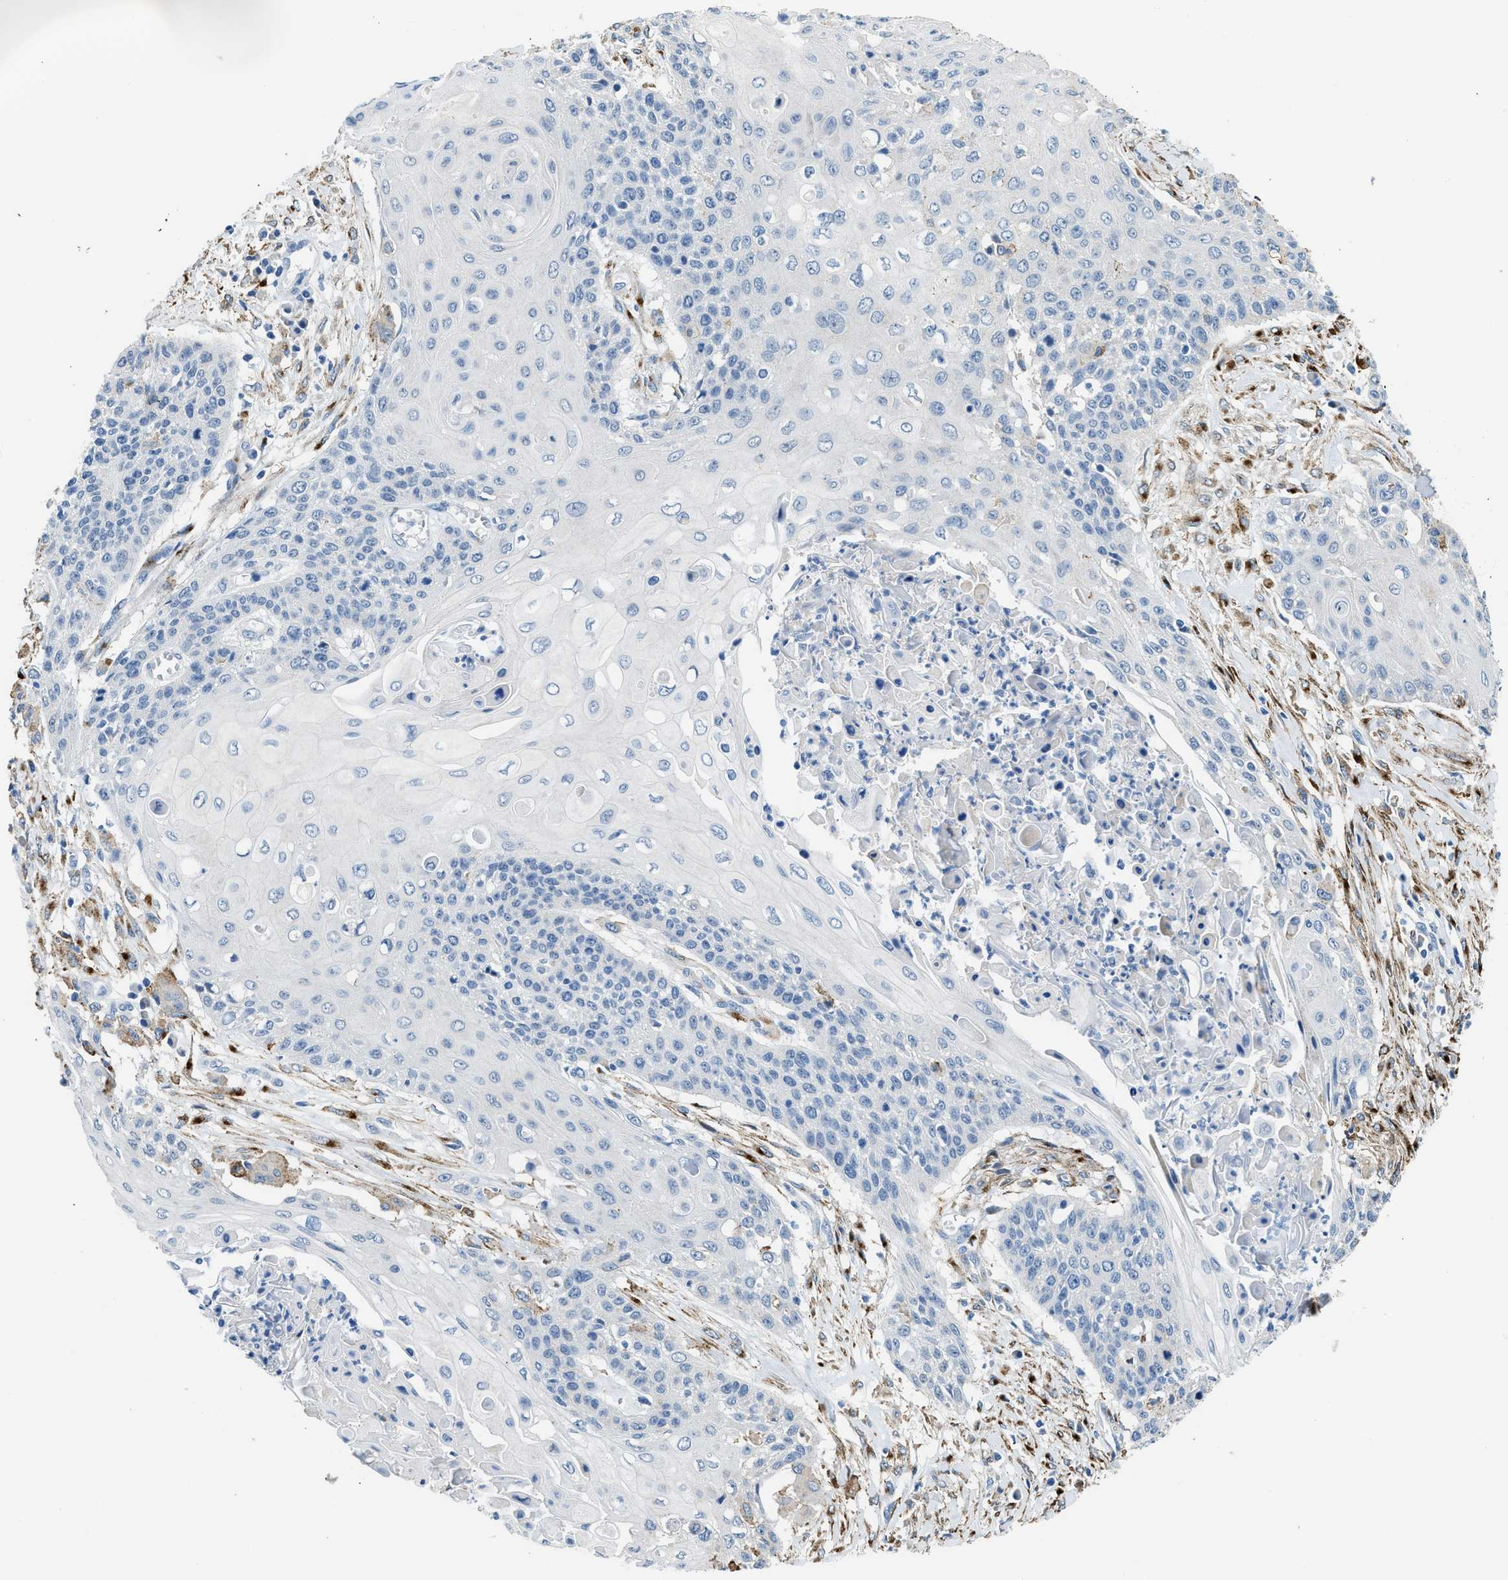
{"staining": {"intensity": "negative", "quantity": "none", "location": "none"}, "tissue": "cervical cancer", "cell_type": "Tumor cells", "image_type": "cancer", "snomed": [{"axis": "morphology", "description": "Squamous cell carcinoma, NOS"}, {"axis": "topography", "description": "Cervix"}], "caption": "Tumor cells show no significant protein staining in squamous cell carcinoma (cervical). (DAB (3,3'-diaminobenzidine) immunohistochemistry (IHC) visualized using brightfield microscopy, high magnification).", "gene": "LRP1", "patient": {"sex": "female", "age": 39}}